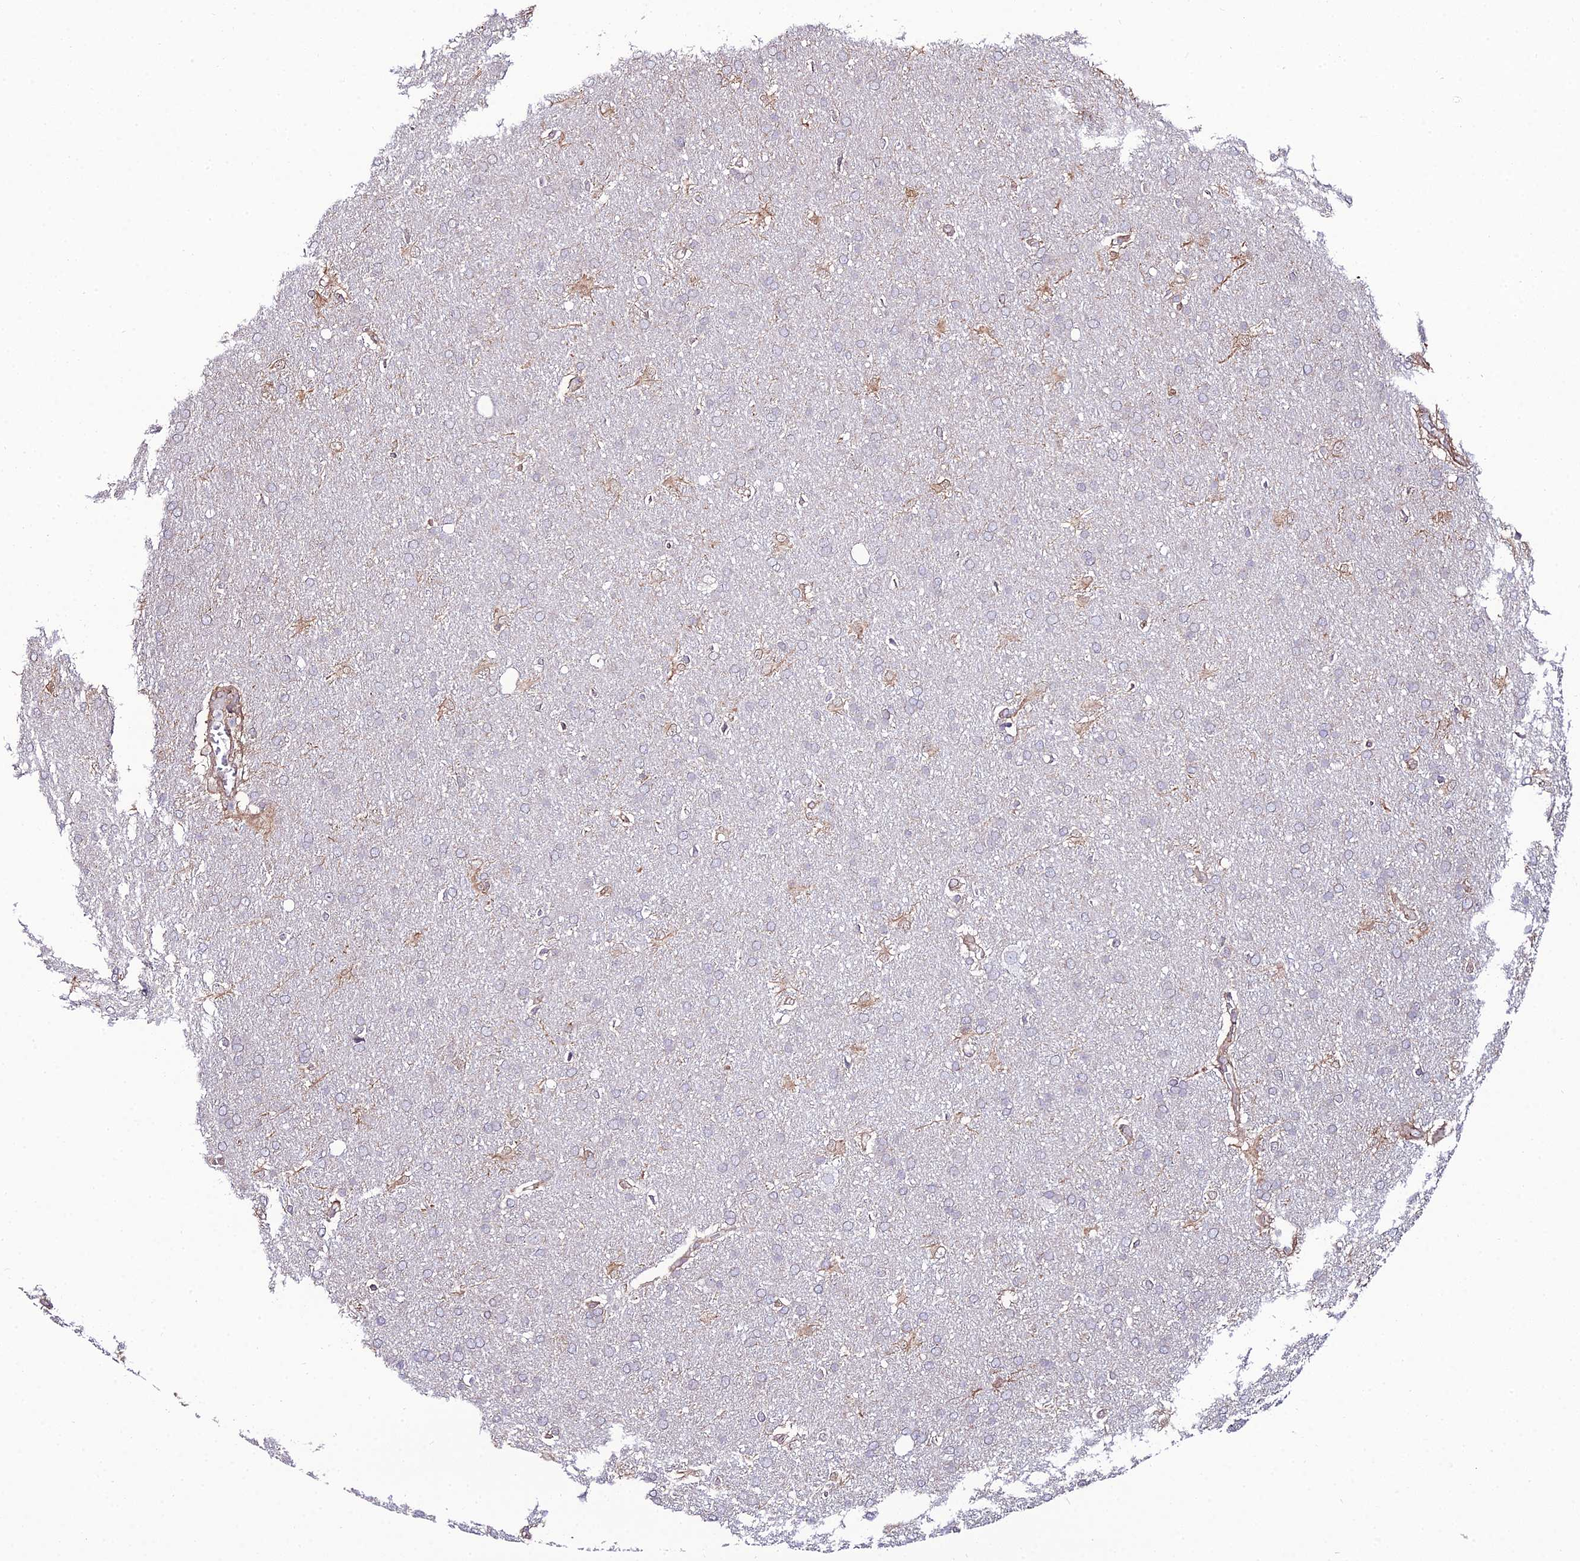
{"staining": {"intensity": "negative", "quantity": "none", "location": "none"}, "tissue": "glioma", "cell_type": "Tumor cells", "image_type": "cancer", "snomed": [{"axis": "morphology", "description": "Glioma, malignant, Low grade"}, {"axis": "topography", "description": "Brain"}], "caption": "A micrograph of malignant glioma (low-grade) stained for a protein reveals no brown staining in tumor cells.", "gene": "DDX19A", "patient": {"sex": "female", "age": 32}}